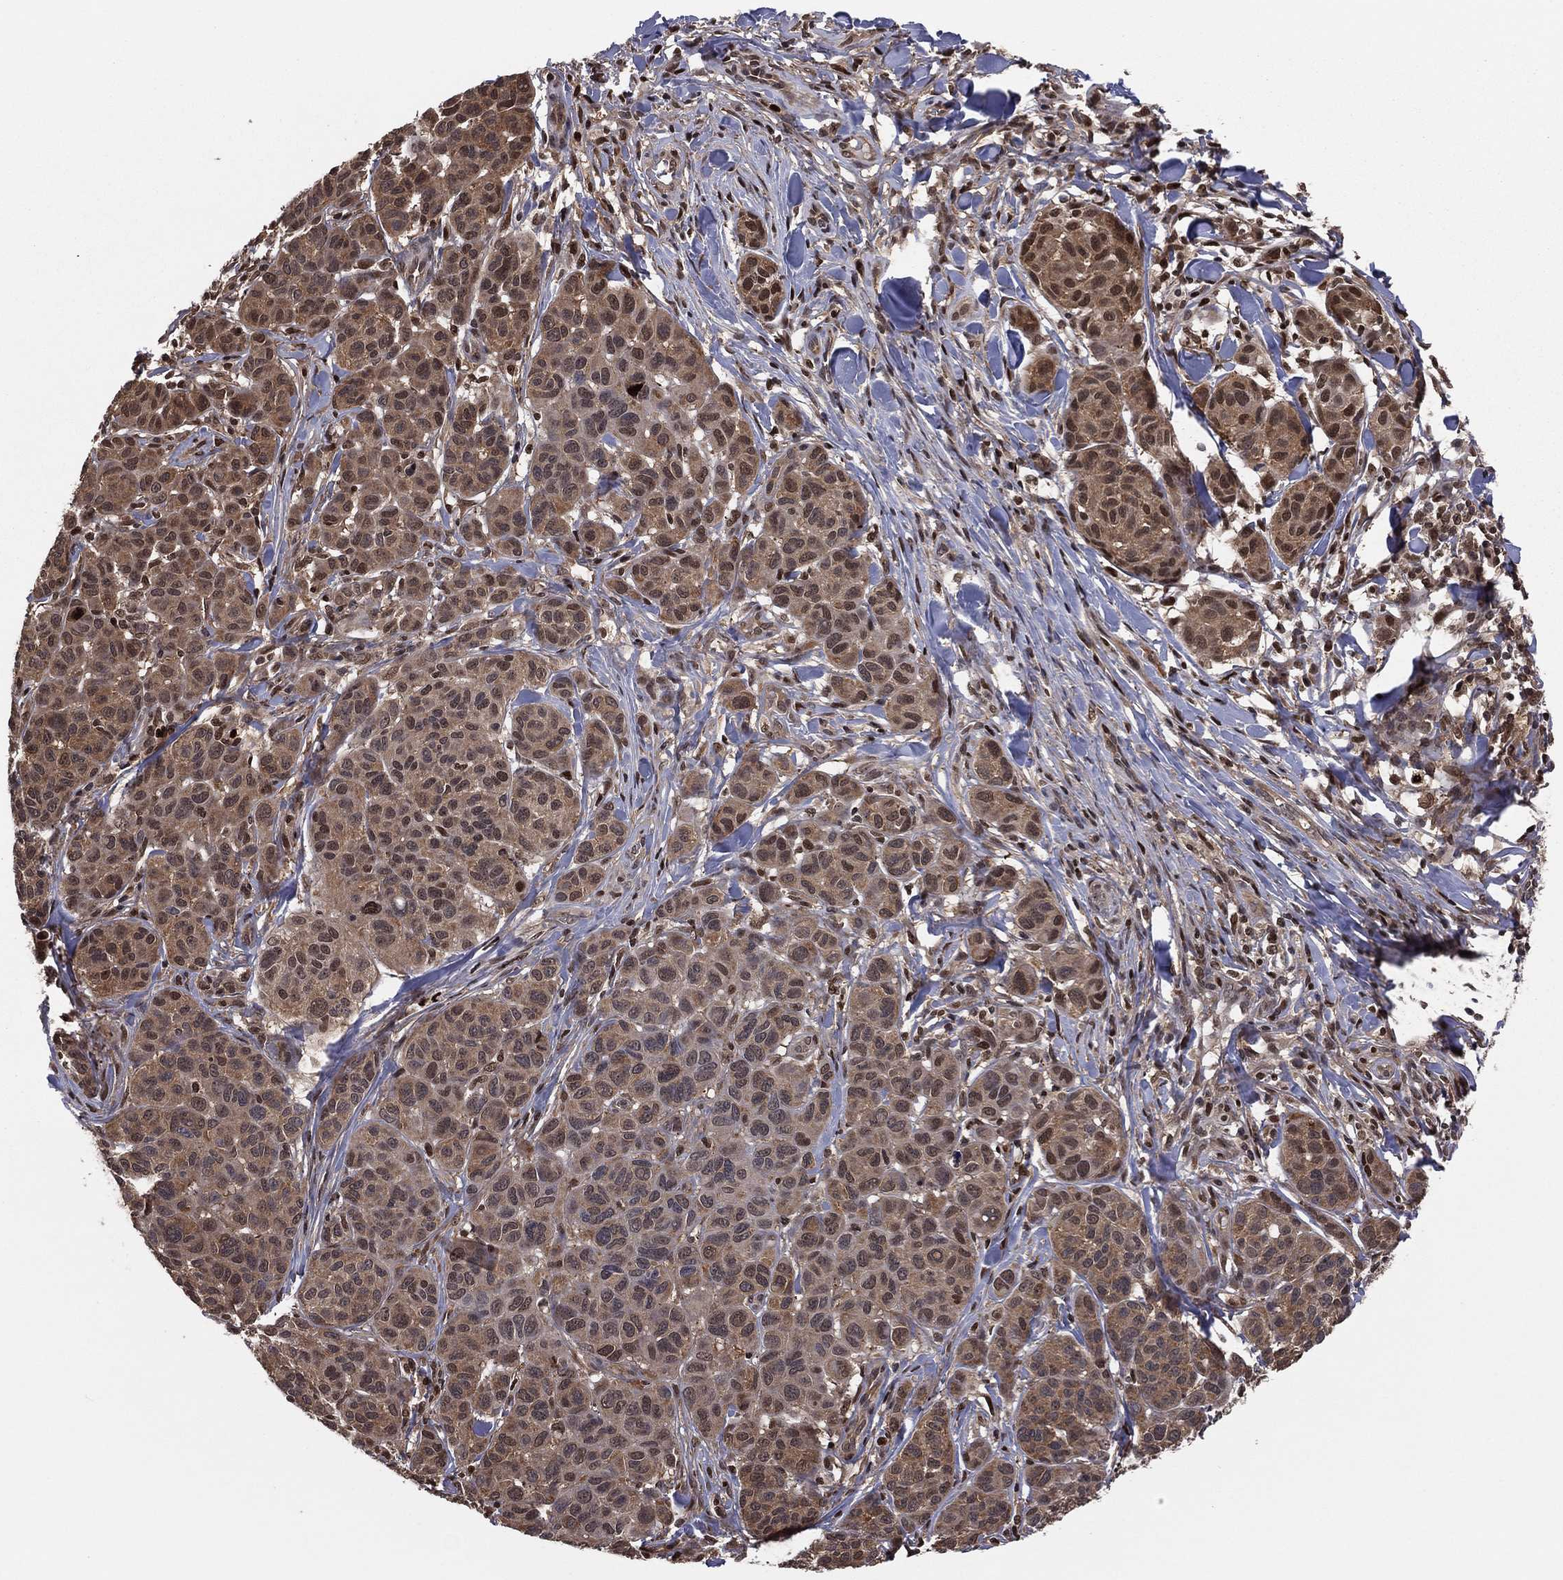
{"staining": {"intensity": "moderate", "quantity": ">75%", "location": "cytoplasmic/membranous"}, "tissue": "melanoma", "cell_type": "Tumor cells", "image_type": "cancer", "snomed": [{"axis": "morphology", "description": "Malignant melanoma, NOS"}, {"axis": "topography", "description": "Skin"}], "caption": "Brown immunohistochemical staining in human malignant melanoma demonstrates moderate cytoplasmic/membranous staining in about >75% of tumor cells.", "gene": "PSMA1", "patient": {"sex": "male", "age": 79}}